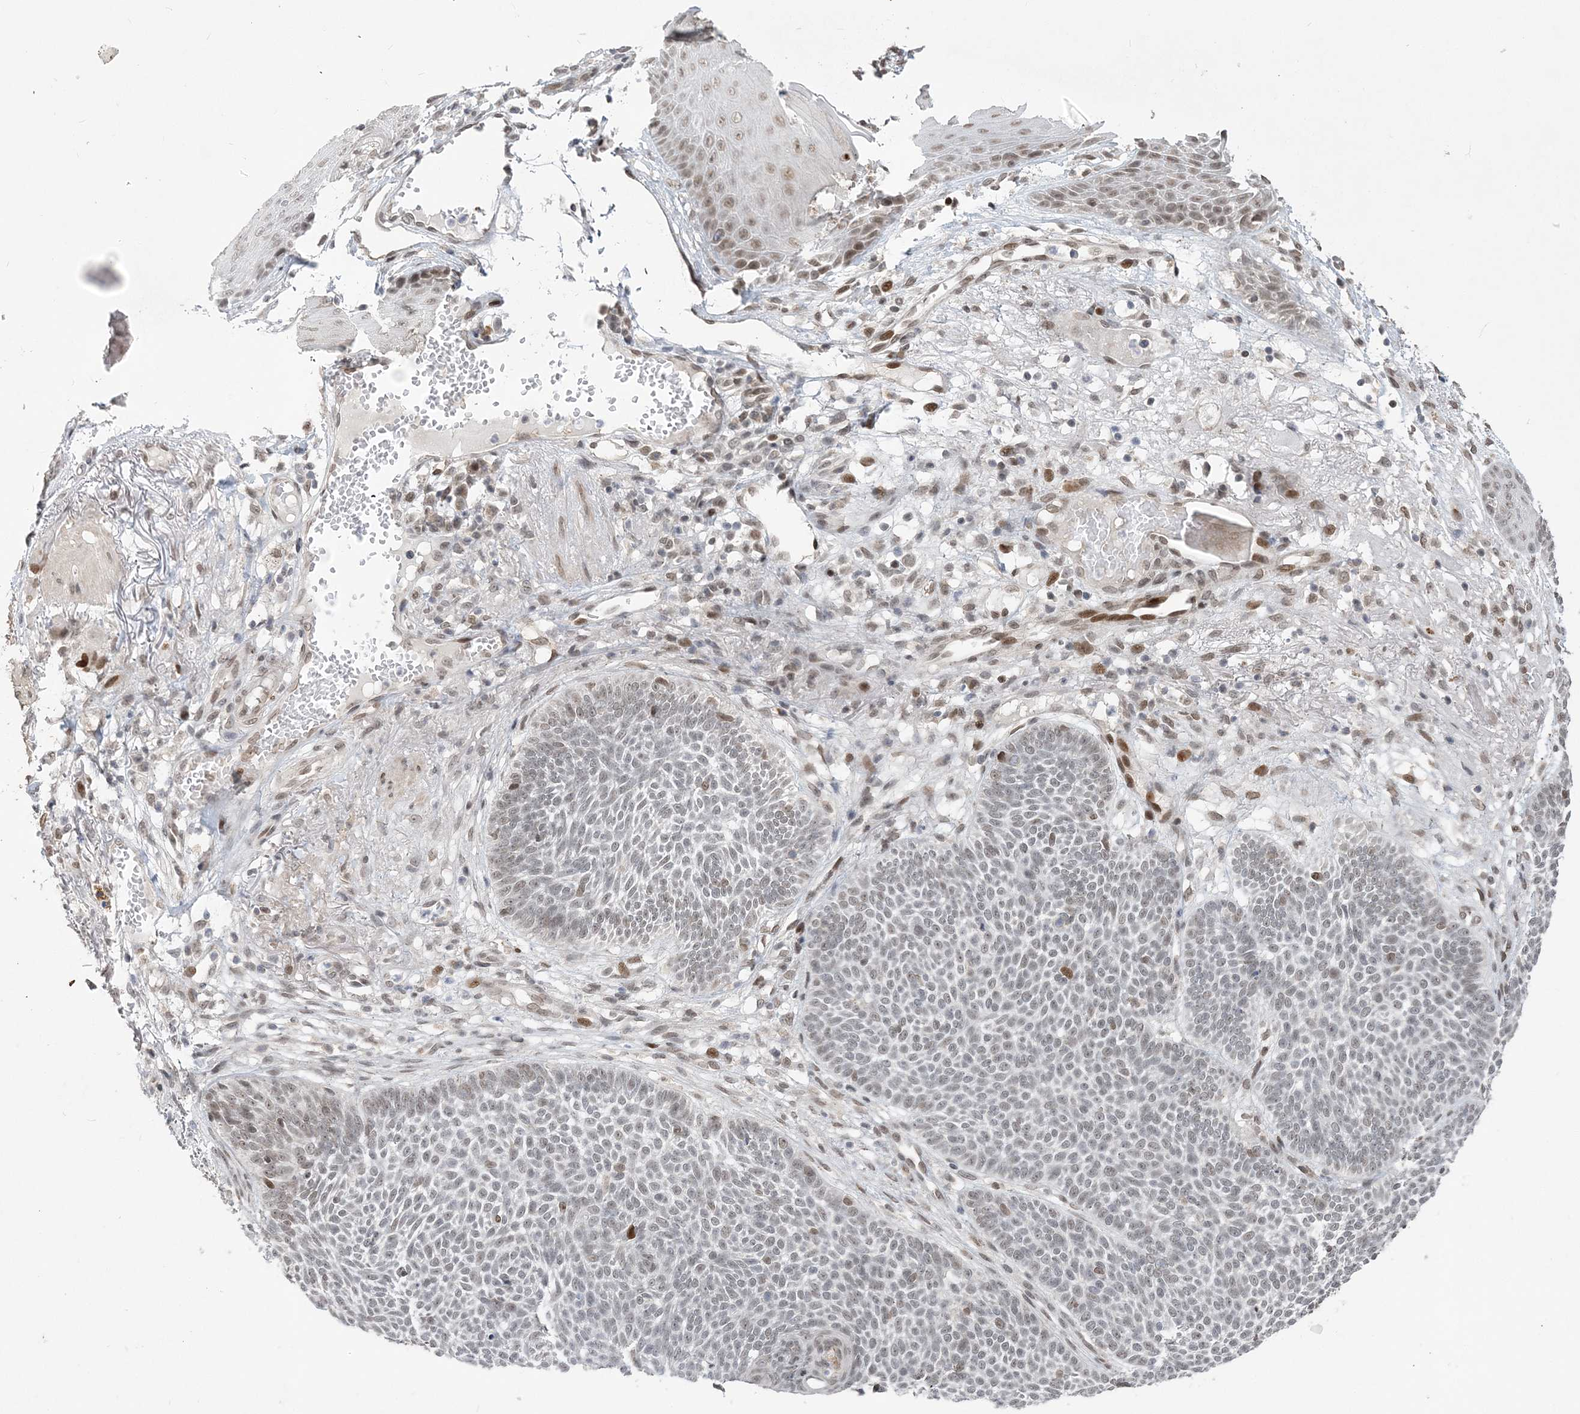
{"staining": {"intensity": "weak", "quantity": "<25%", "location": "nuclear"}, "tissue": "skin cancer", "cell_type": "Tumor cells", "image_type": "cancer", "snomed": [{"axis": "morphology", "description": "Normal tissue, NOS"}, {"axis": "morphology", "description": "Basal cell carcinoma"}, {"axis": "topography", "description": "Skin"}], "caption": "Protein analysis of skin cancer (basal cell carcinoma) reveals no significant staining in tumor cells. (Brightfield microscopy of DAB immunohistochemistry at high magnification).", "gene": "WAC", "patient": {"sex": "male", "age": 64}}